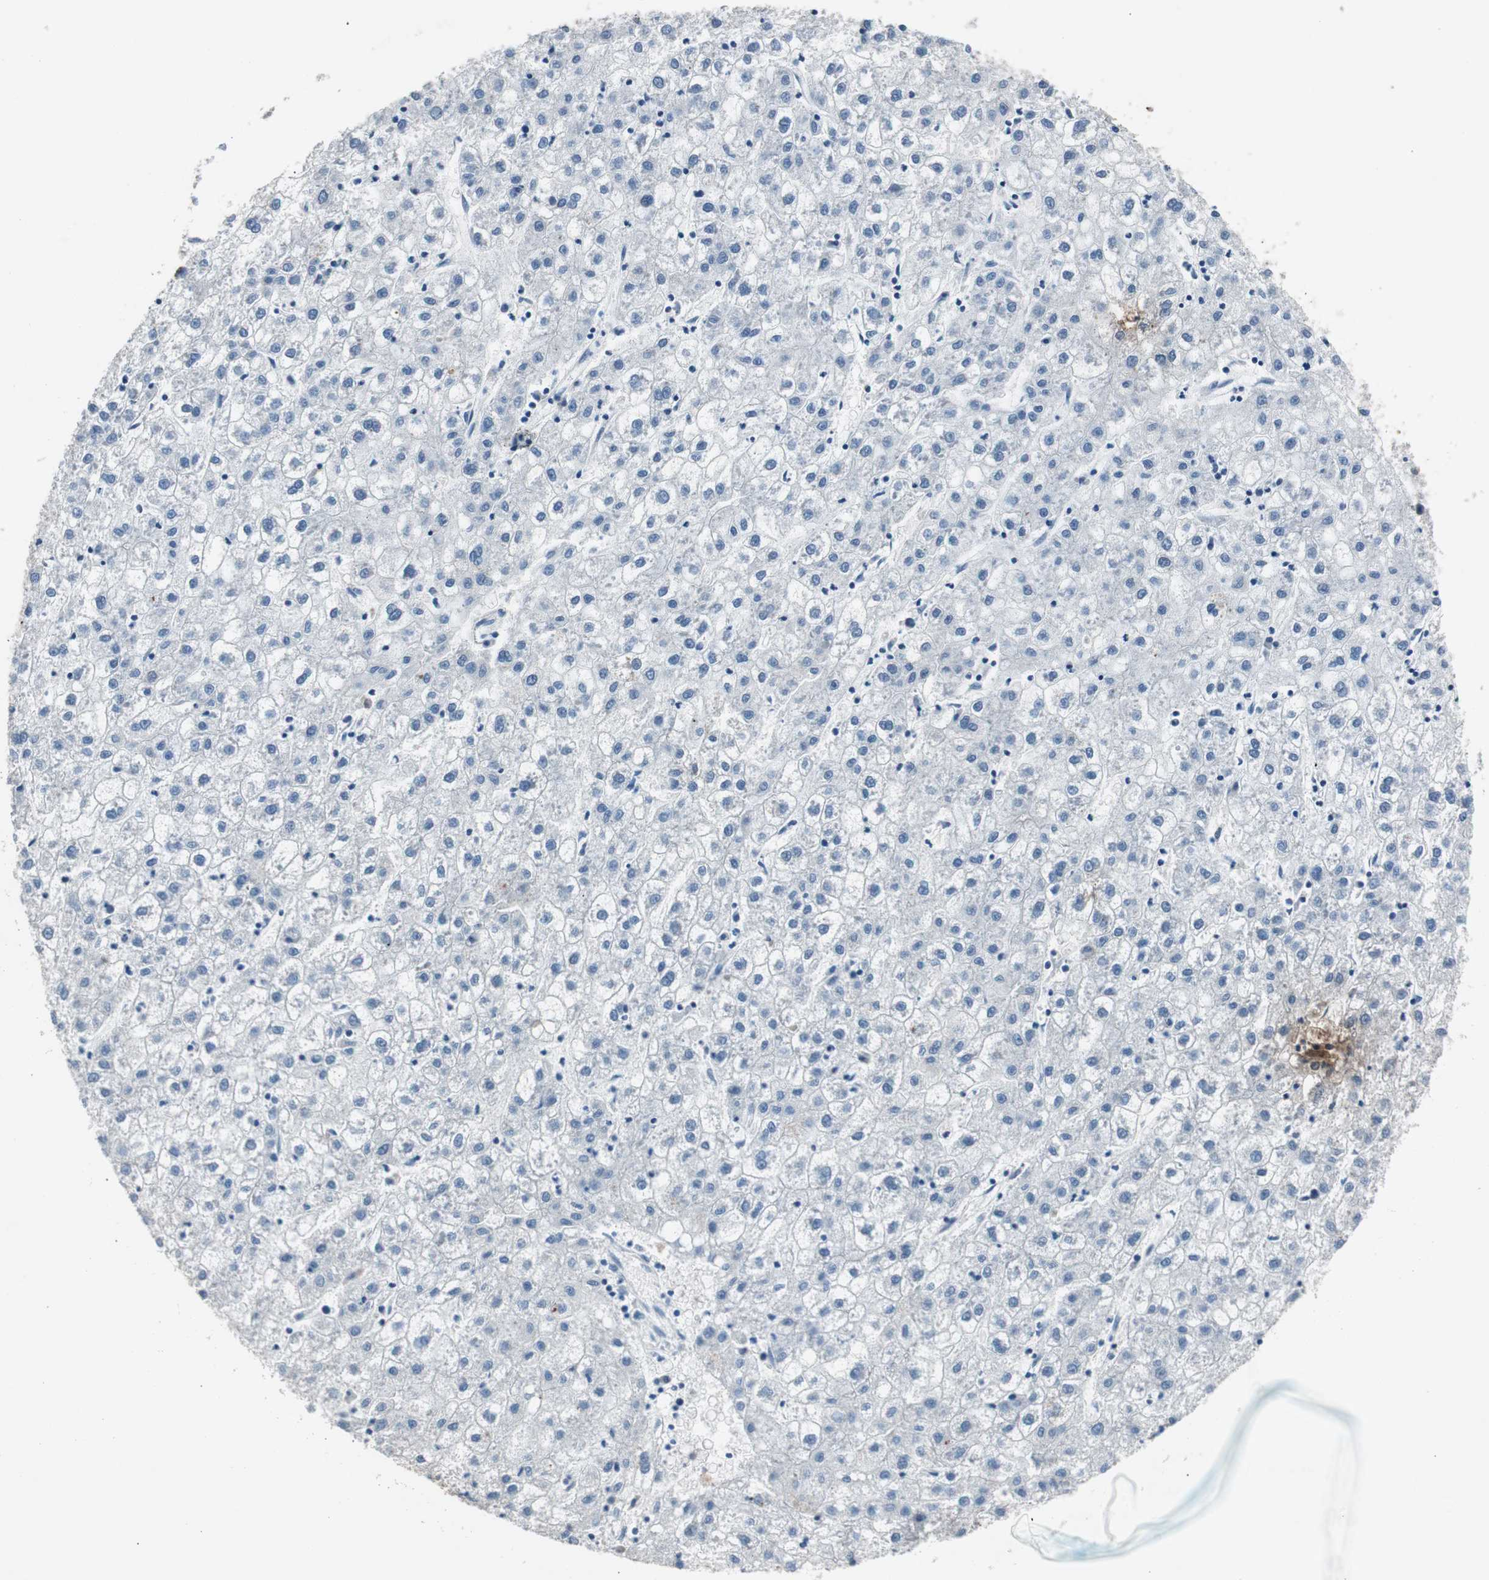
{"staining": {"intensity": "negative", "quantity": "none", "location": "none"}, "tissue": "liver cancer", "cell_type": "Tumor cells", "image_type": "cancer", "snomed": [{"axis": "morphology", "description": "Carcinoma, Hepatocellular, NOS"}, {"axis": "topography", "description": "Liver"}], "caption": "This is an immunohistochemistry (IHC) photomicrograph of liver hepatocellular carcinoma. There is no expression in tumor cells.", "gene": "TK1", "patient": {"sex": "male", "age": 72}}